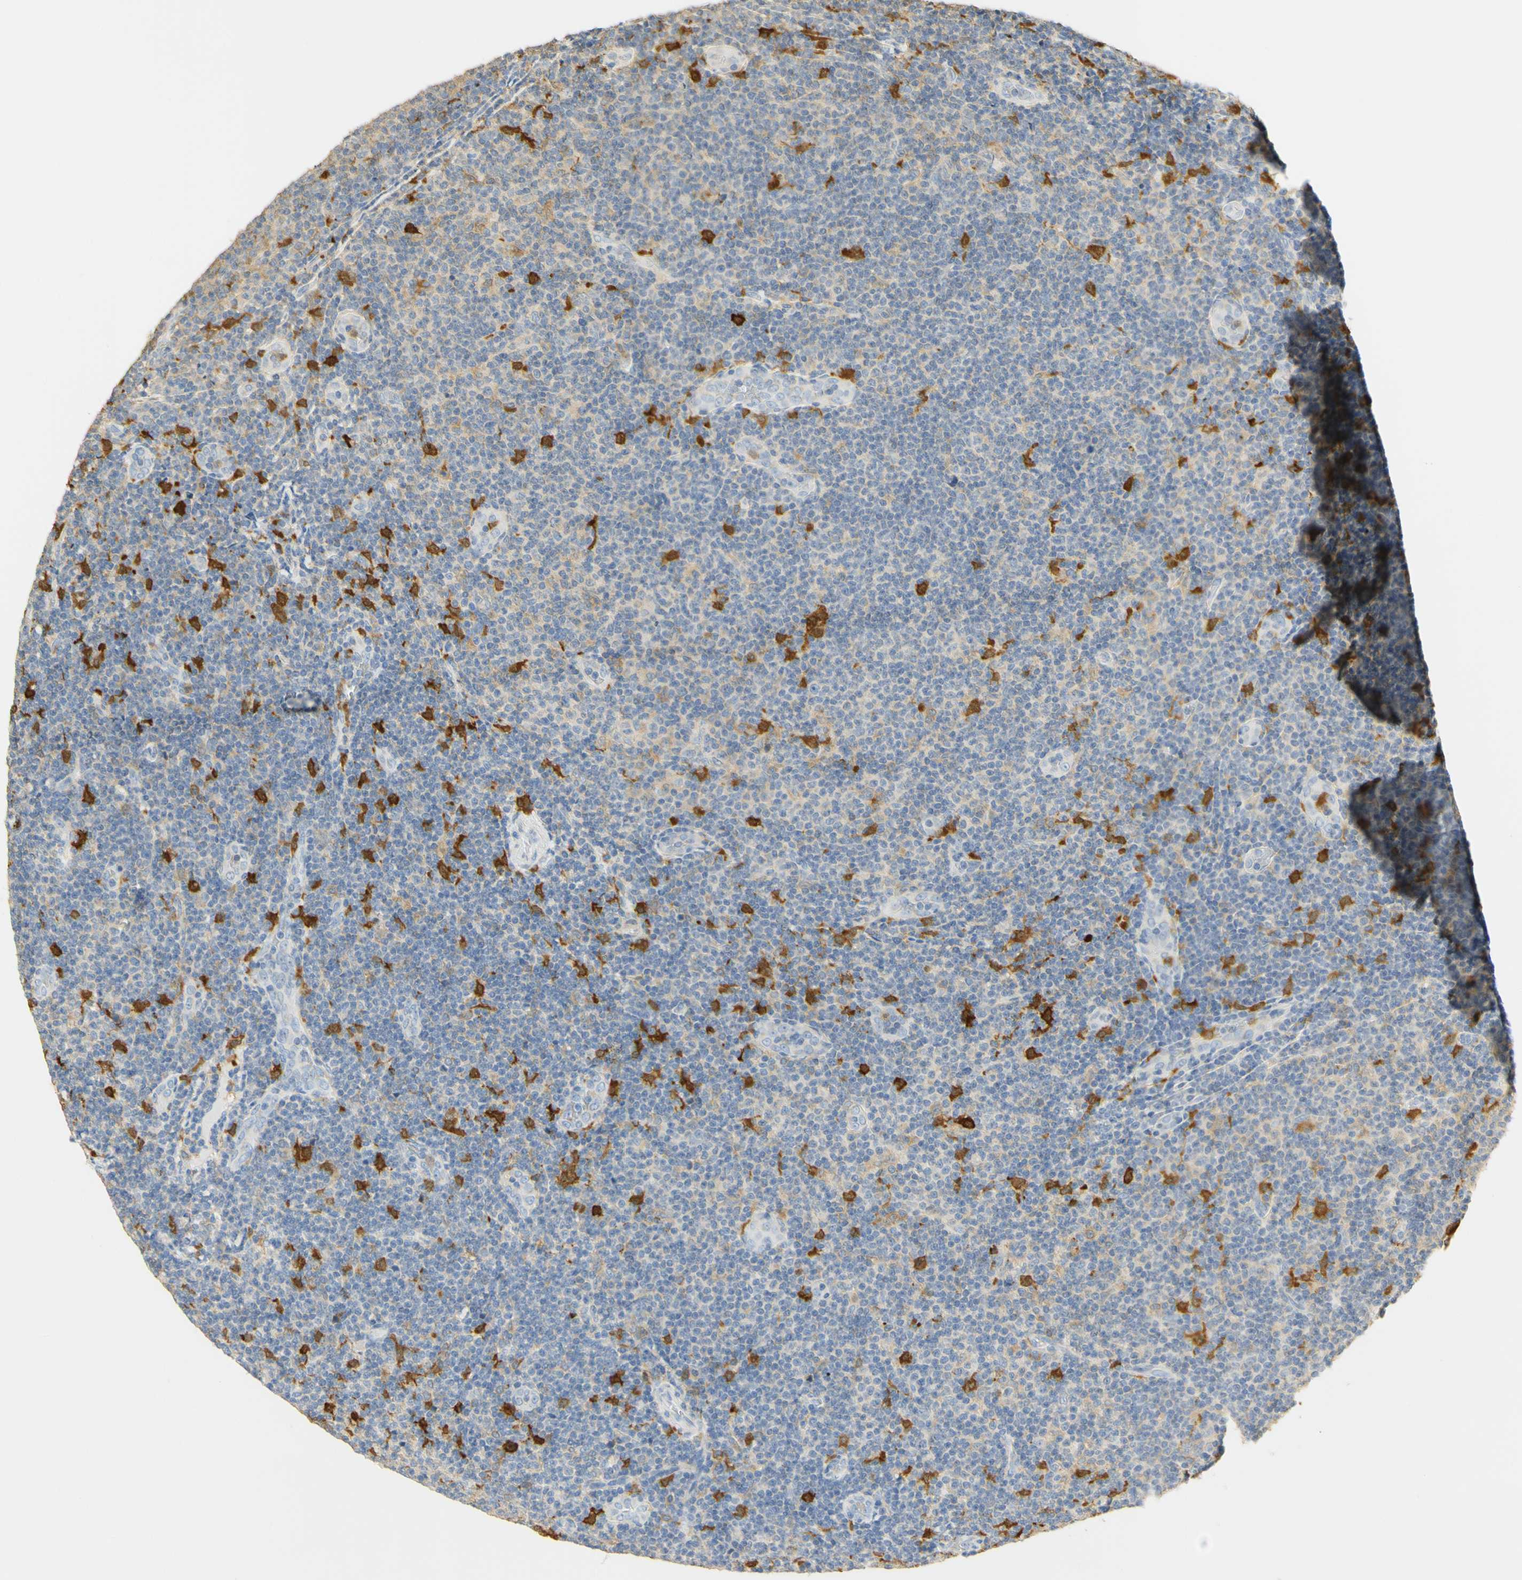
{"staining": {"intensity": "moderate", "quantity": "<25%", "location": "cytoplasmic/membranous"}, "tissue": "lymphoma", "cell_type": "Tumor cells", "image_type": "cancer", "snomed": [{"axis": "morphology", "description": "Malignant lymphoma, non-Hodgkin's type, Low grade"}, {"axis": "topography", "description": "Lymph node"}], "caption": "Immunohistochemistry photomicrograph of neoplastic tissue: human malignant lymphoma, non-Hodgkin's type (low-grade) stained using IHC demonstrates low levels of moderate protein expression localized specifically in the cytoplasmic/membranous of tumor cells, appearing as a cytoplasmic/membranous brown color.", "gene": "PAK1", "patient": {"sex": "male", "age": 83}}